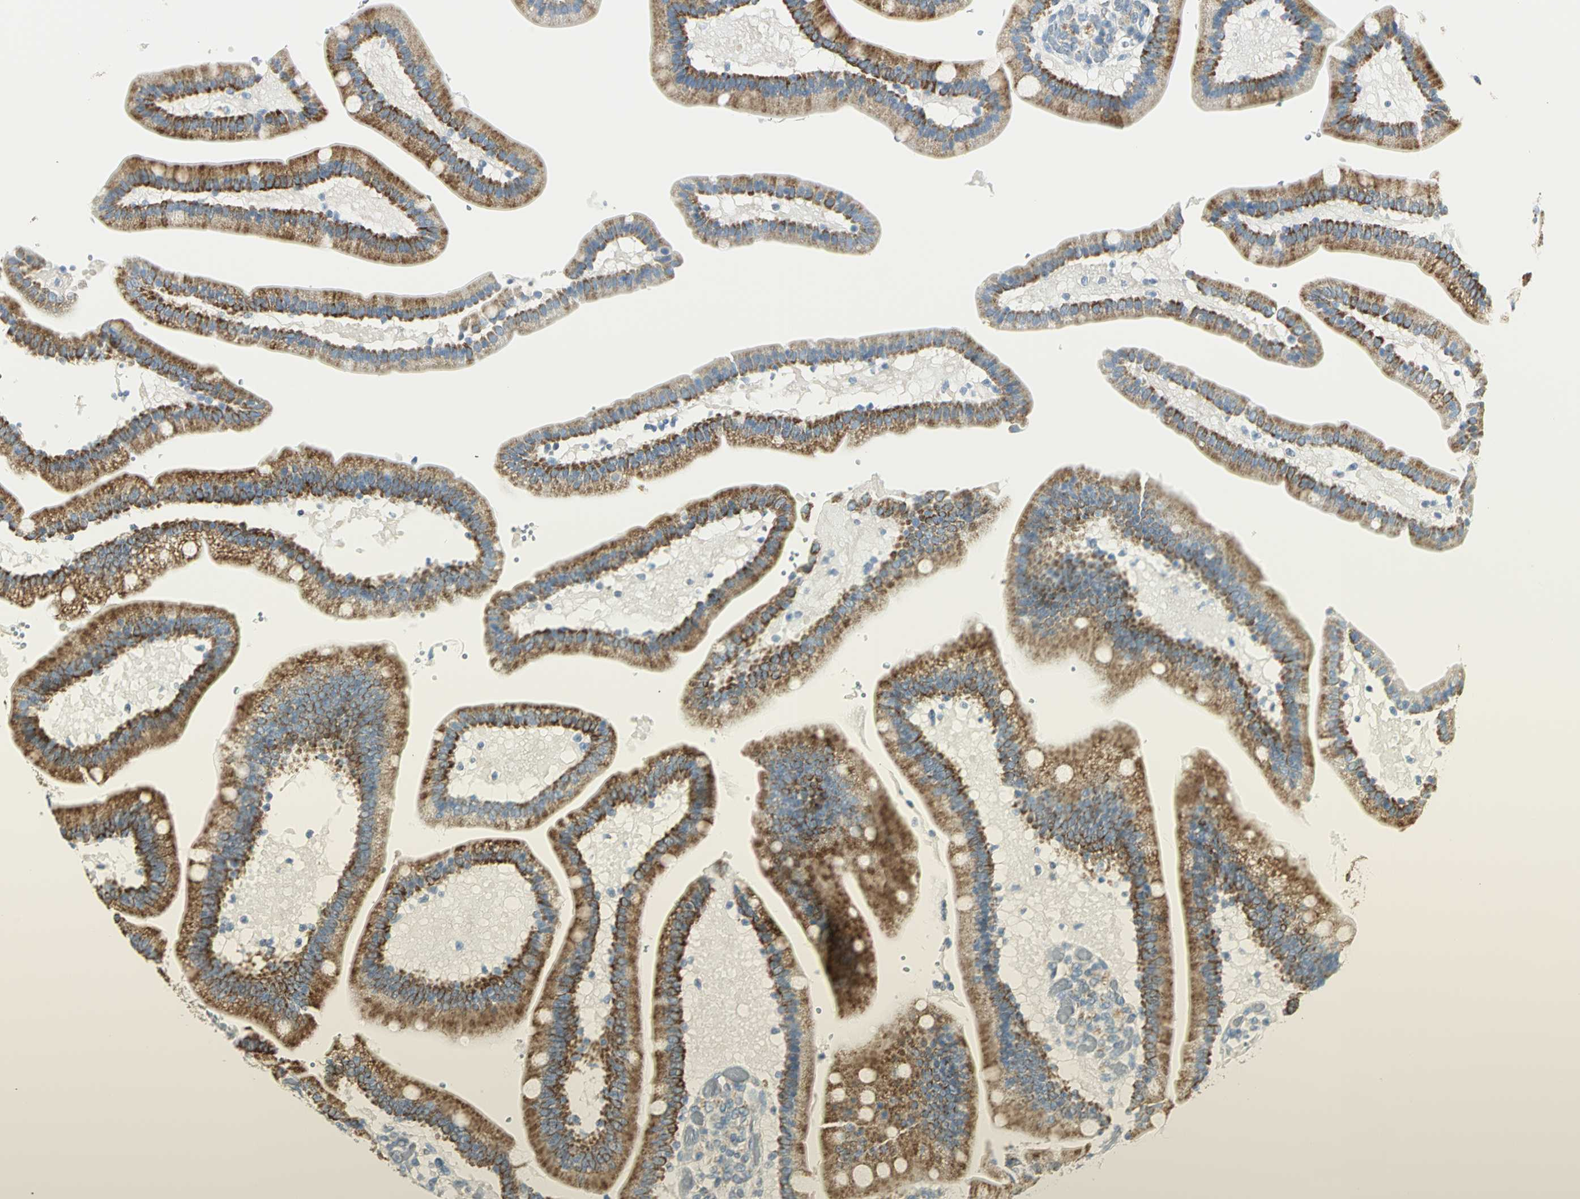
{"staining": {"intensity": "moderate", "quantity": "25%-75%", "location": "cytoplasmic/membranous"}, "tissue": "duodenum", "cell_type": "Glandular cells", "image_type": "normal", "snomed": [{"axis": "morphology", "description": "Normal tissue, NOS"}, {"axis": "topography", "description": "Duodenum"}], "caption": "Immunohistochemistry (IHC) of normal duodenum reveals medium levels of moderate cytoplasmic/membranous positivity in approximately 25%-75% of glandular cells. (Brightfield microscopy of DAB IHC at high magnification).", "gene": "NTRK1", "patient": {"sex": "male", "age": 66}}